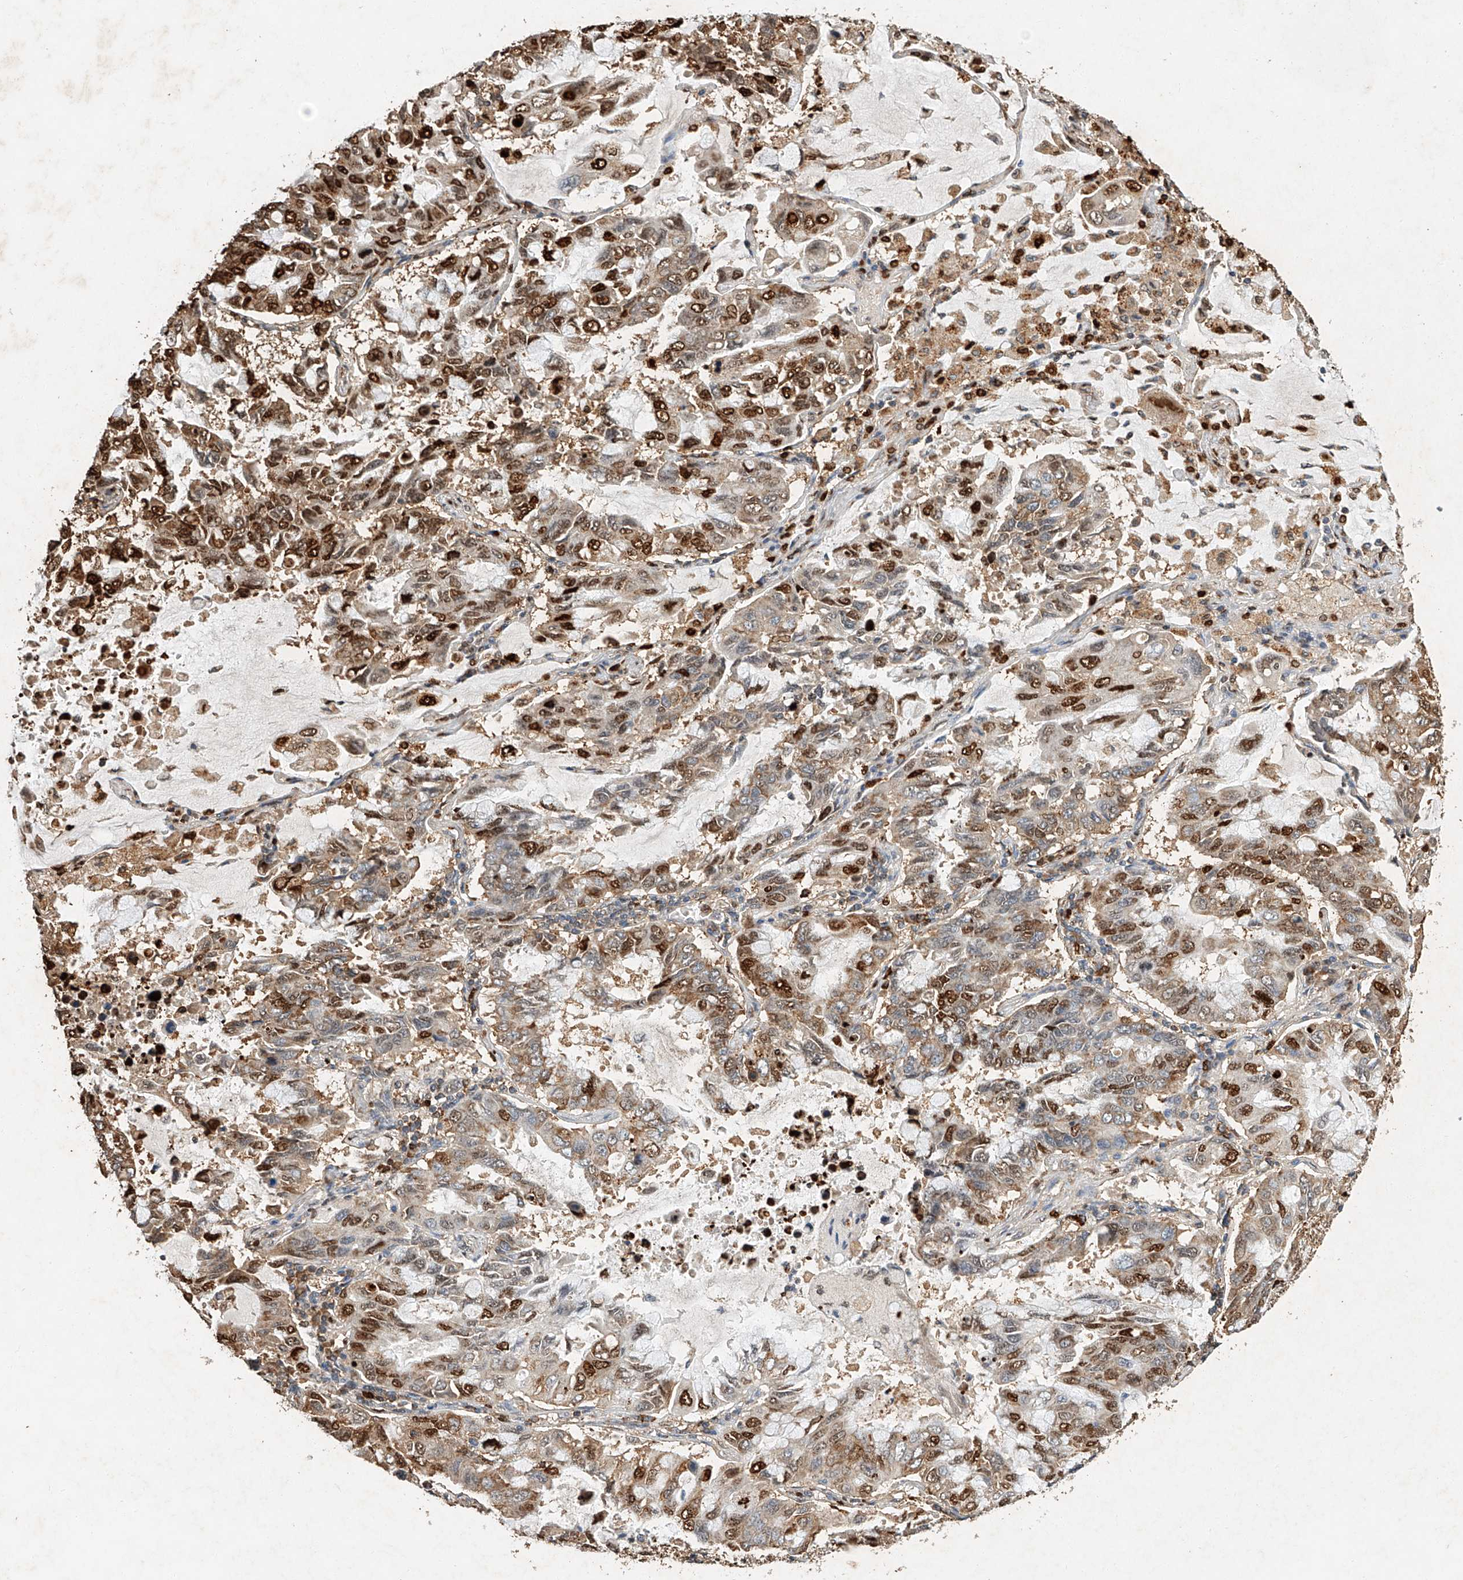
{"staining": {"intensity": "strong", "quantity": "25%-75%", "location": "cytoplasmic/membranous,nuclear"}, "tissue": "lung cancer", "cell_type": "Tumor cells", "image_type": "cancer", "snomed": [{"axis": "morphology", "description": "Adenocarcinoma, NOS"}, {"axis": "topography", "description": "Lung"}], "caption": "Protein staining by immunohistochemistry (IHC) shows strong cytoplasmic/membranous and nuclear staining in about 25%-75% of tumor cells in lung adenocarcinoma.", "gene": "CTDP1", "patient": {"sex": "male", "age": 64}}